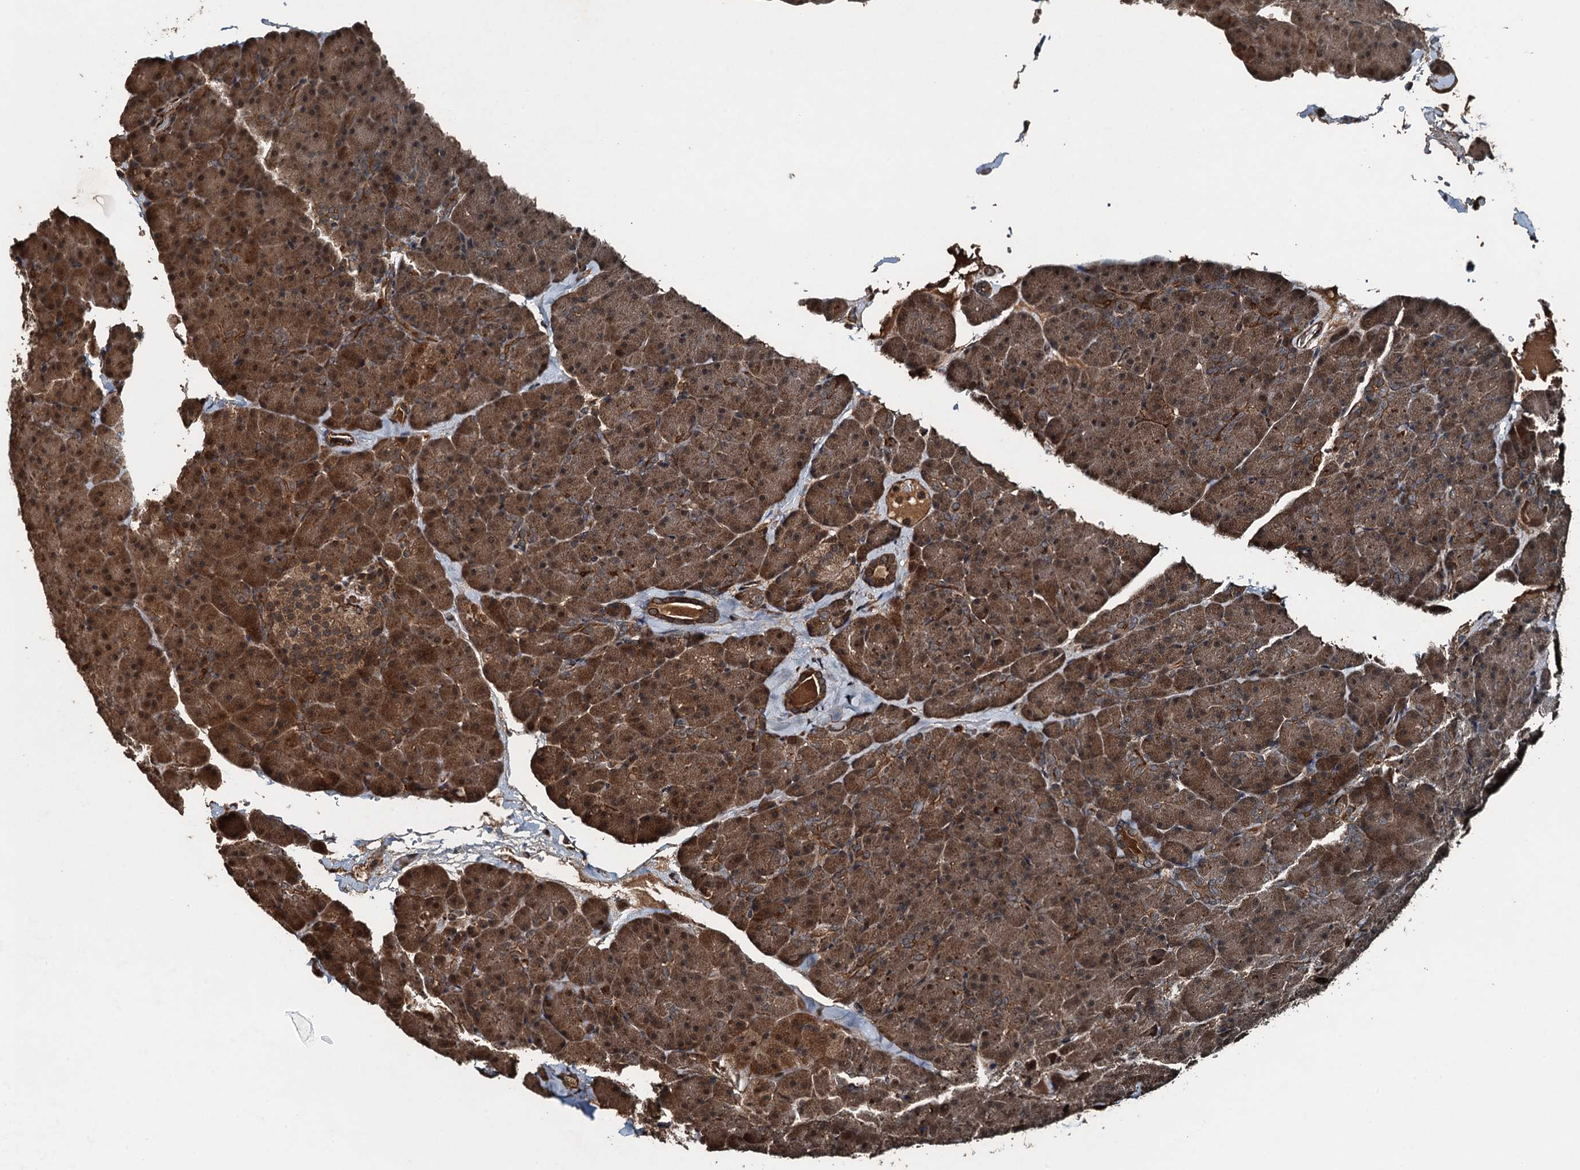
{"staining": {"intensity": "moderate", "quantity": ">75%", "location": "cytoplasmic/membranous,nuclear"}, "tissue": "pancreas", "cell_type": "Exocrine glandular cells", "image_type": "normal", "snomed": [{"axis": "morphology", "description": "Normal tissue, NOS"}, {"axis": "topography", "description": "Pancreas"}], "caption": "Immunohistochemistry (IHC) (DAB (3,3'-diaminobenzidine)) staining of benign pancreas shows moderate cytoplasmic/membranous,nuclear protein staining in about >75% of exocrine glandular cells. The staining is performed using DAB (3,3'-diaminobenzidine) brown chromogen to label protein expression. The nuclei are counter-stained blue using hematoxylin.", "gene": "TCTN1", "patient": {"sex": "male", "age": 36}}